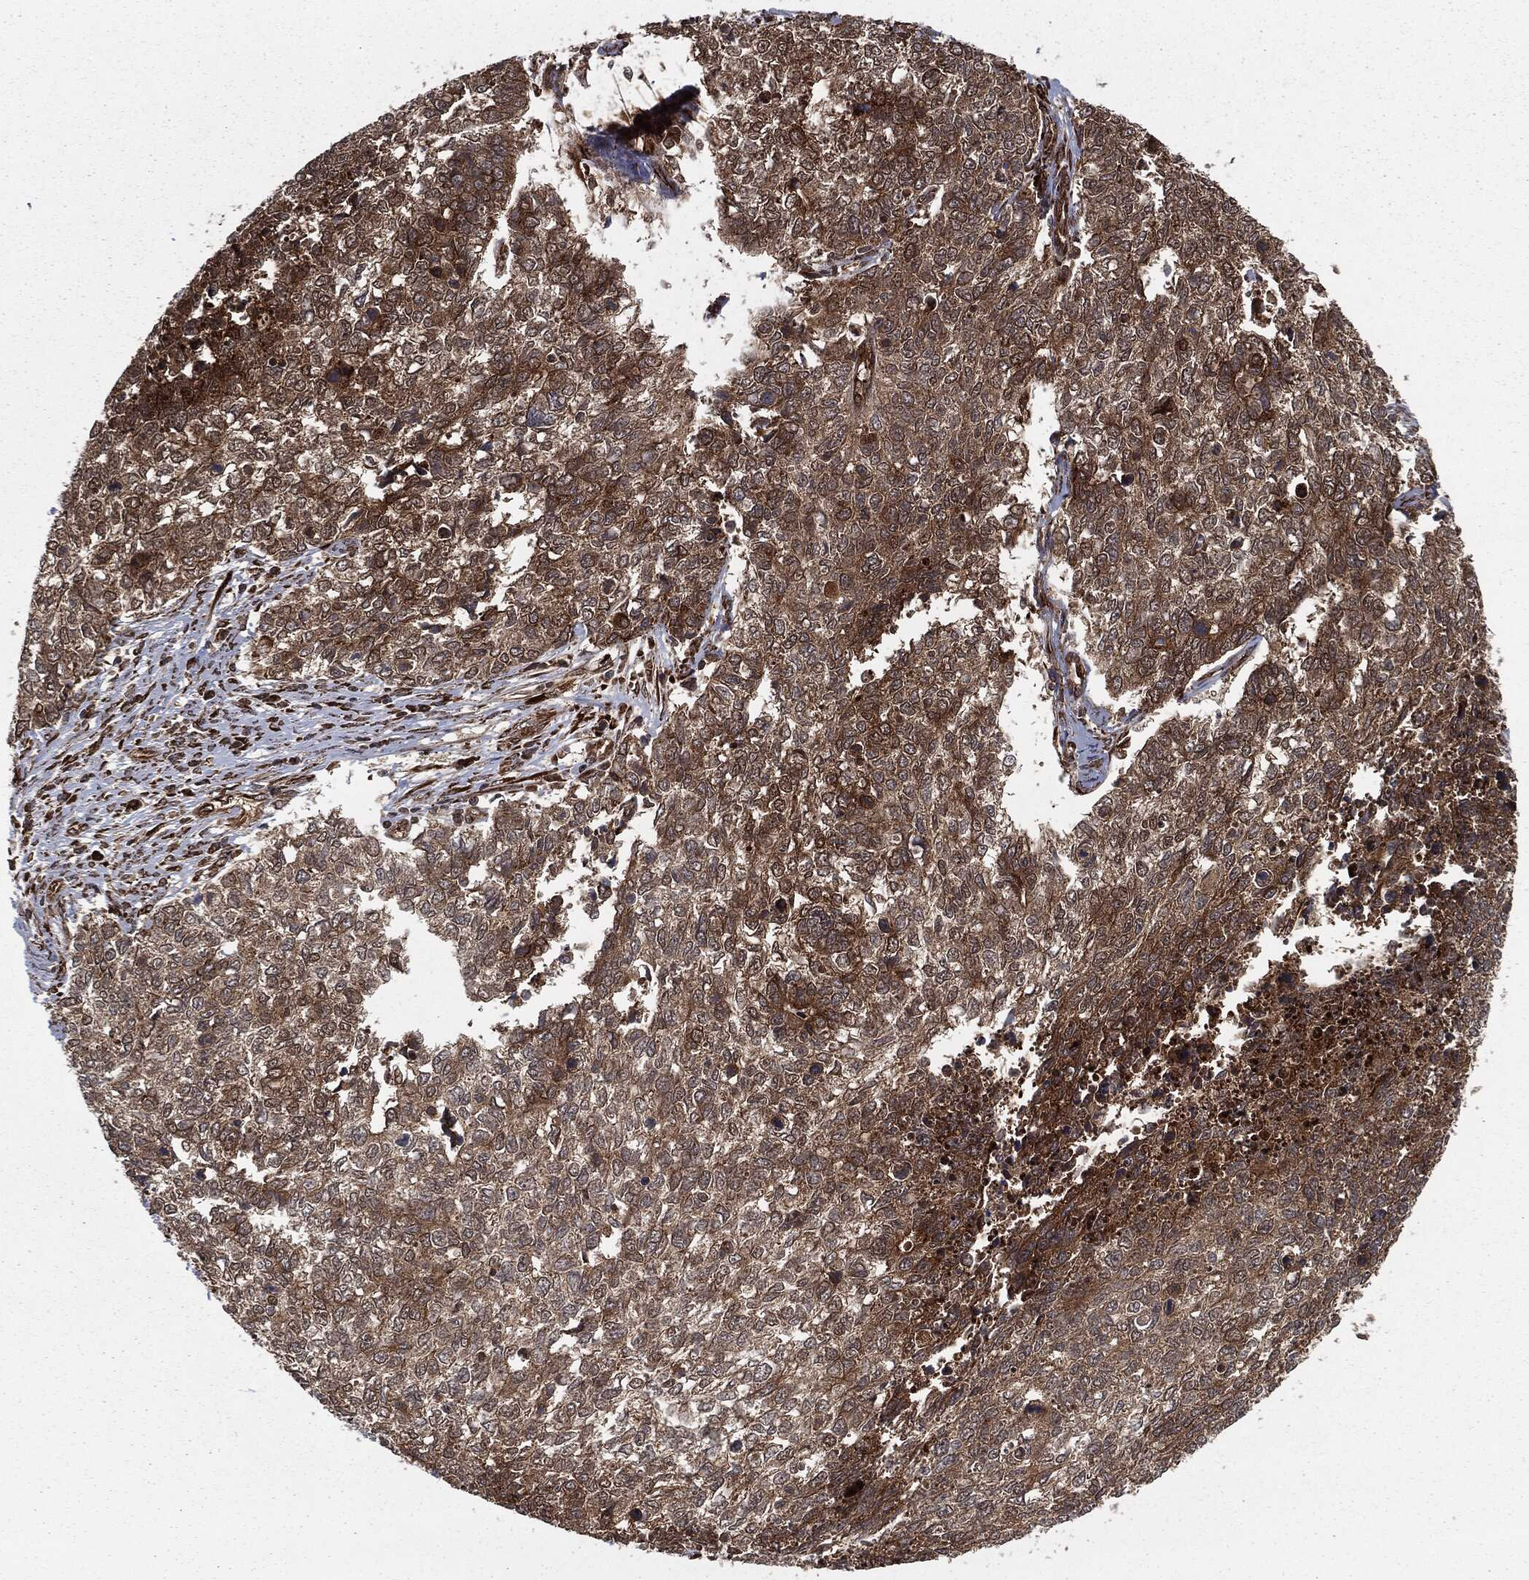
{"staining": {"intensity": "moderate", "quantity": ">75%", "location": "cytoplasmic/membranous"}, "tissue": "cervical cancer", "cell_type": "Tumor cells", "image_type": "cancer", "snomed": [{"axis": "morphology", "description": "Adenocarcinoma, NOS"}, {"axis": "topography", "description": "Cervix"}], "caption": "Immunohistochemical staining of adenocarcinoma (cervical) reveals medium levels of moderate cytoplasmic/membranous staining in approximately >75% of tumor cells. (DAB IHC, brown staining for protein, blue staining for nuclei).", "gene": "RANBP9", "patient": {"sex": "female", "age": 63}}